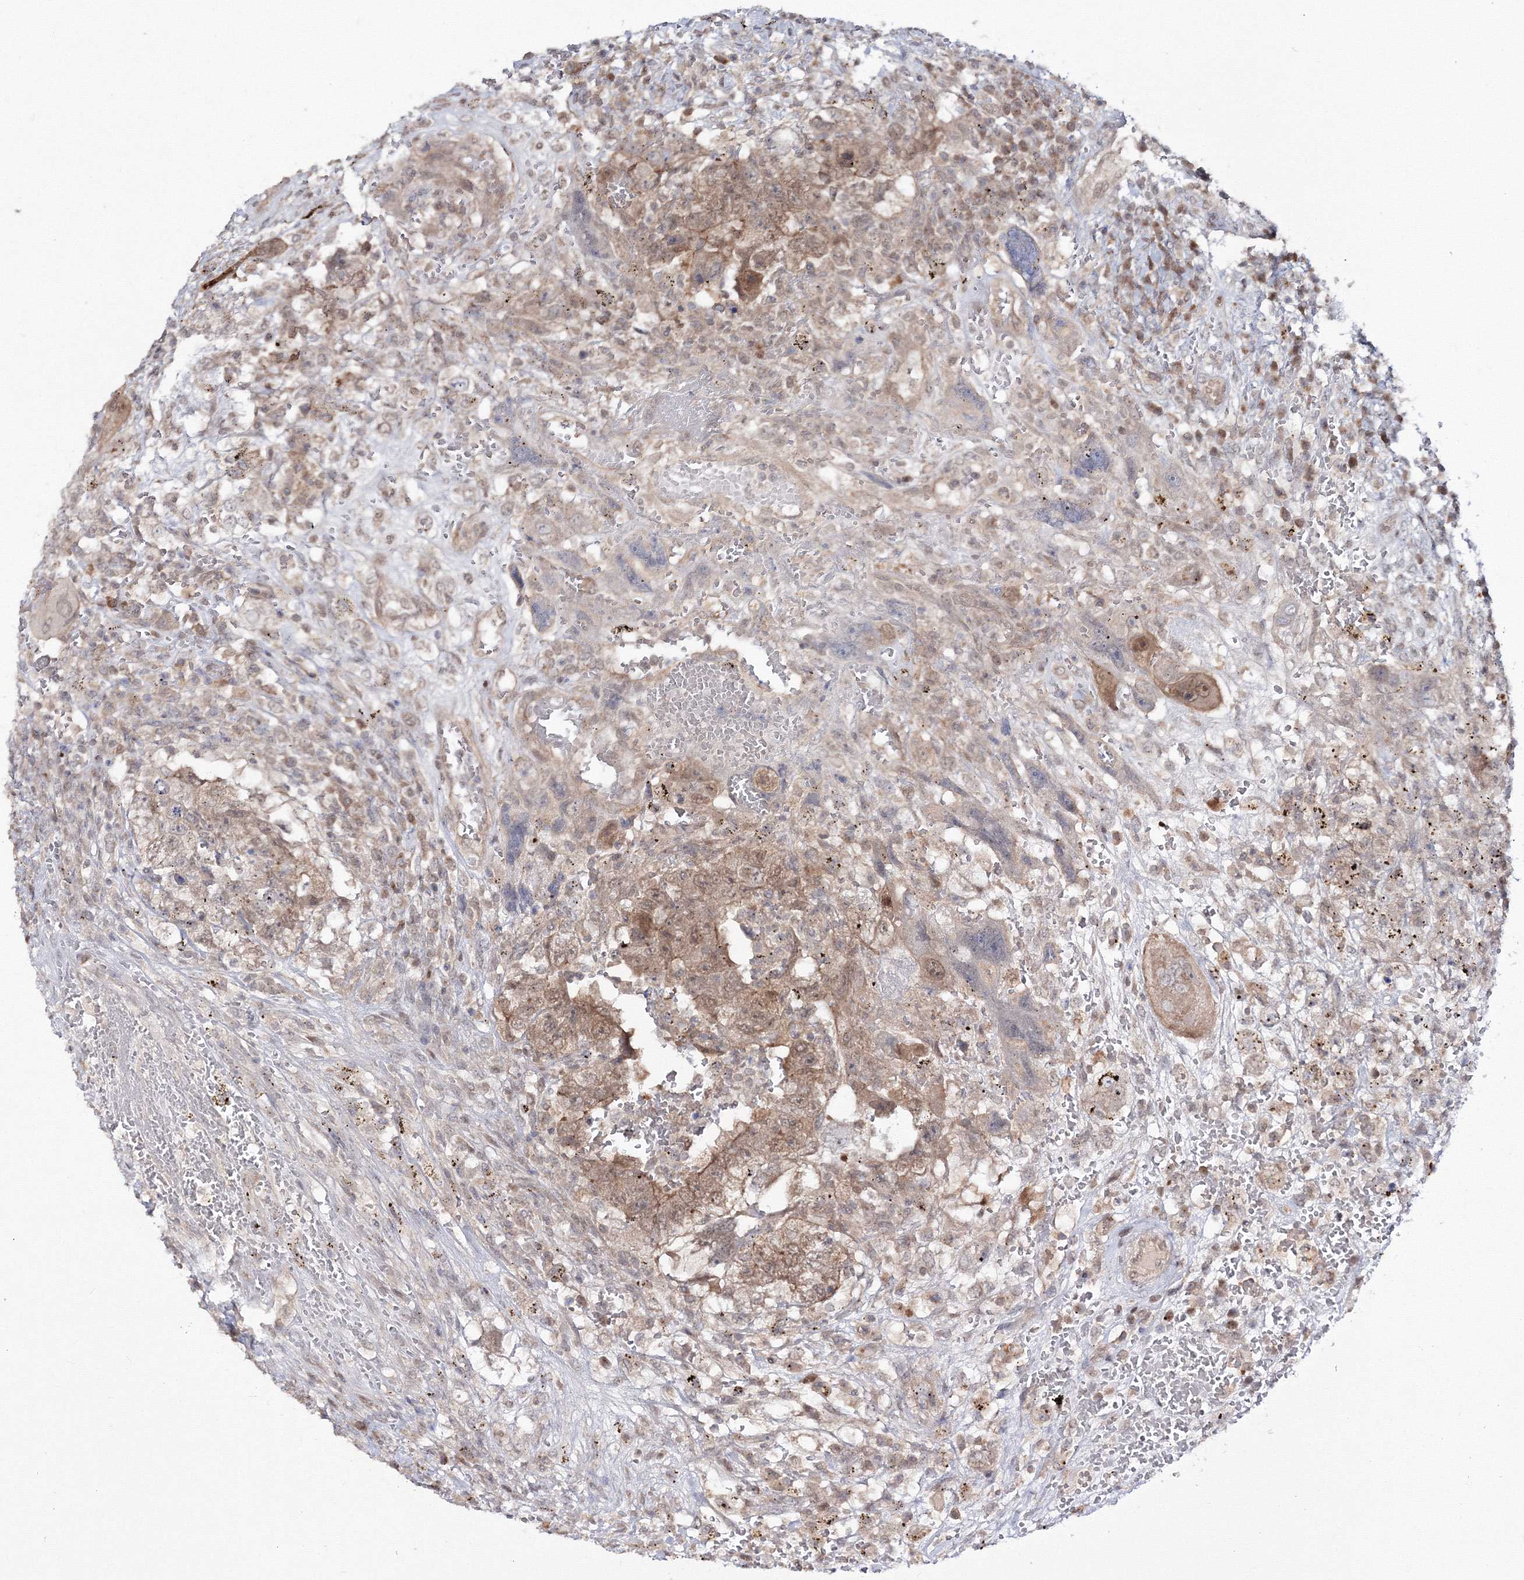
{"staining": {"intensity": "moderate", "quantity": "25%-75%", "location": "cytoplasmic/membranous"}, "tissue": "testis cancer", "cell_type": "Tumor cells", "image_type": "cancer", "snomed": [{"axis": "morphology", "description": "Carcinoma, Embryonal, NOS"}, {"axis": "topography", "description": "Testis"}], "caption": "Embryonal carcinoma (testis) stained for a protein (brown) reveals moderate cytoplasmic/membranous positive expression in approximately 25%-75% of tumor cells.", "gene": "ZFAND6", "patient": {"sex": "male", "age": 26}}